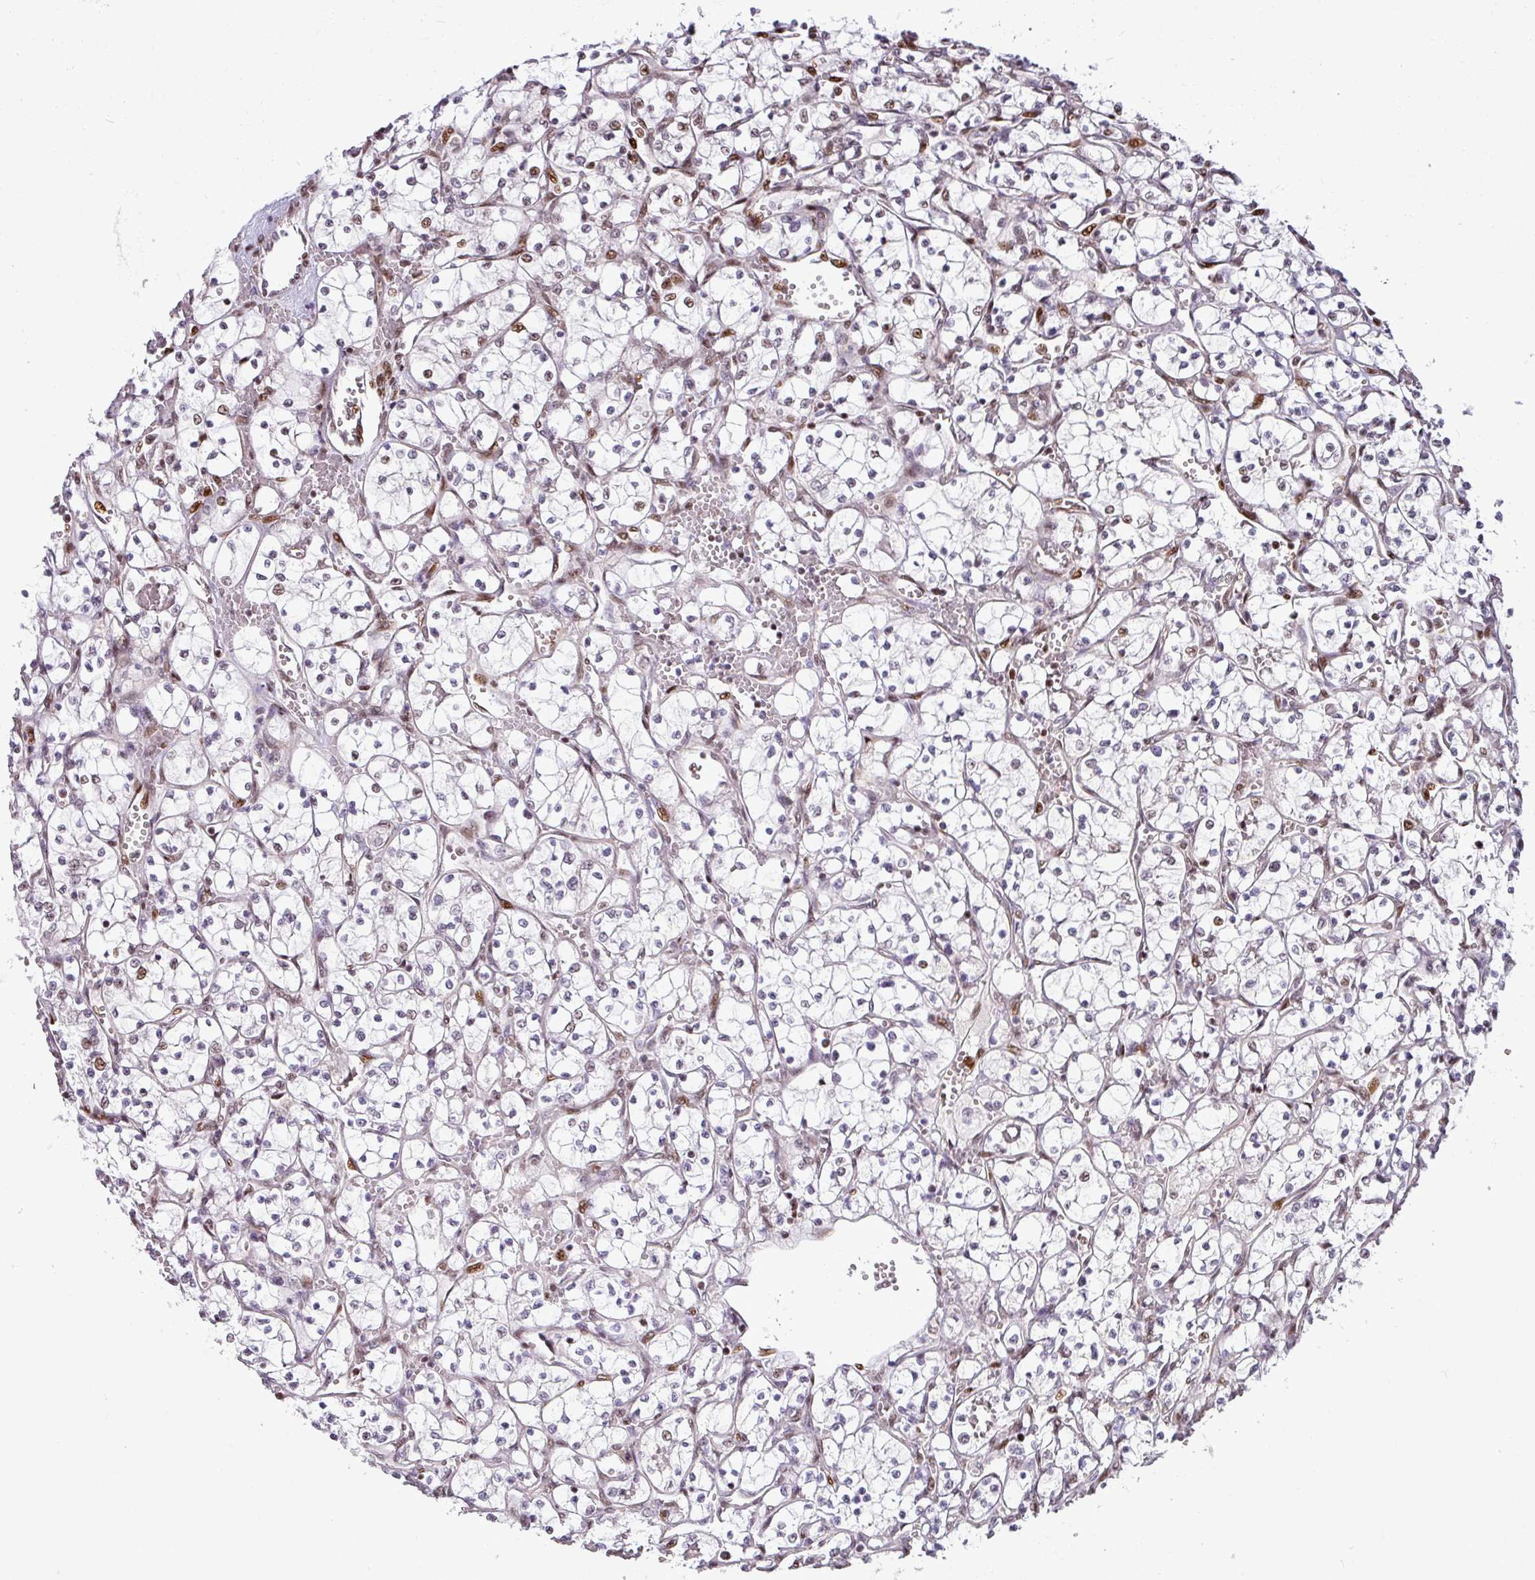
{"staining": {"intensity": "negative", "quantity": "none", "location": "none"}, "tissue": "renal cancer", "cell_type": "Tumor cells", "image_type": "cancer", "snomed": [{"axis": "morphology", "description": "Adenocarcinoma, NOS"}, {"axis": "topography", "description": "Kidney"}], "caption": "Immunohistochemistry (IHC) of adenocarcinoma (renal) shows no staining in tumor cells.", "gene": "MYSM1", "patient": {"sex": "female", "age": 69}}